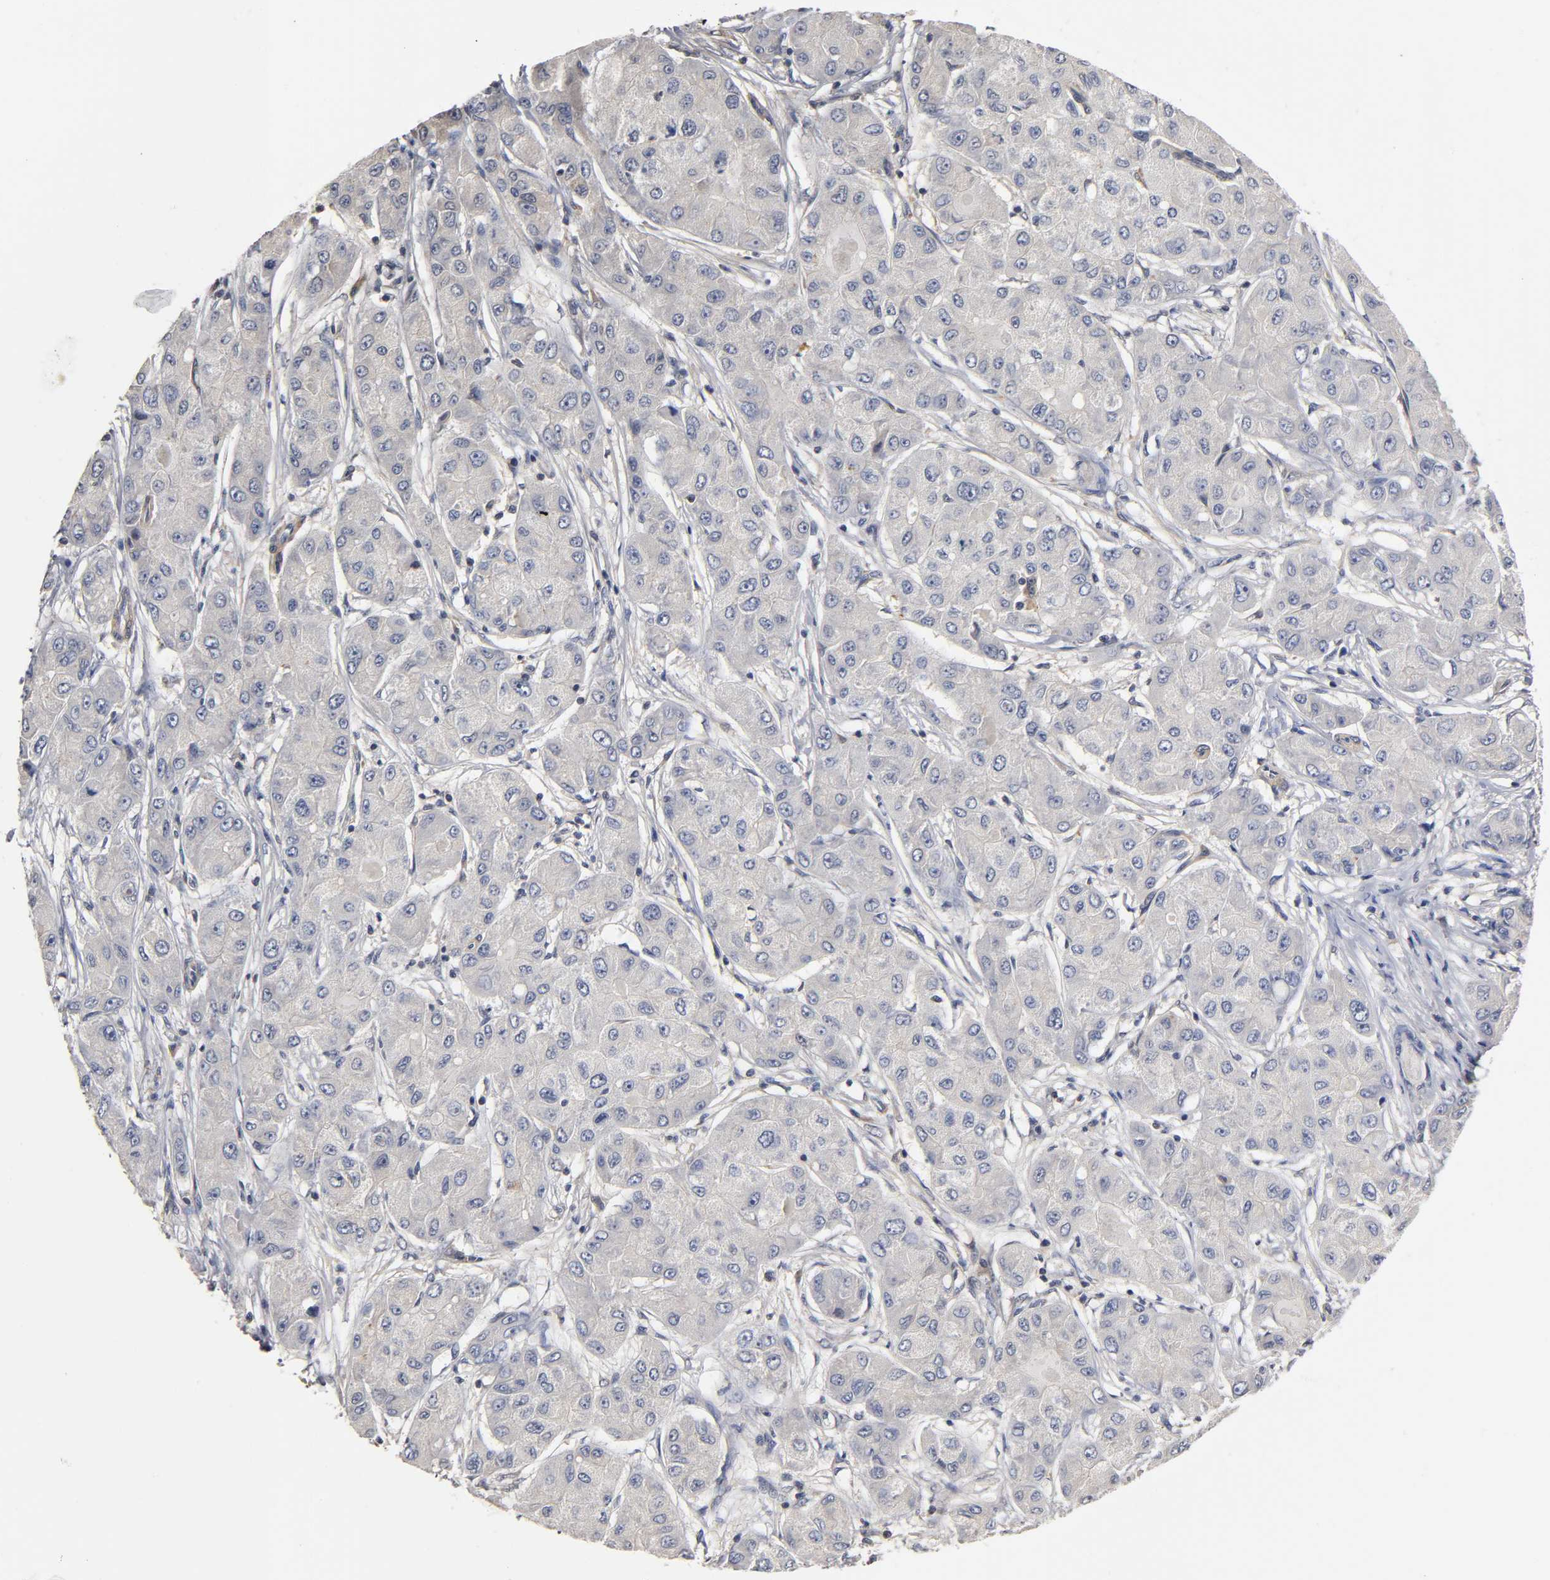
{"staining": {"intensity": "negative", "quantity": "none", "location": "none"}, "tissue": "liver cancer", "cell_type": "Tumor cells", "image_type": "cancer", "snomed": [{"axis": "morphology", "description": "Carcinoma, Hepatocellular, NOS"}, {"axis": "topography", "description": "Liver"}], "caption": "Tumor cells are negative for brown protein staining in liver cancer.", "gene": "PDE5A", "patient": {"sex": "male", "age": 80}}